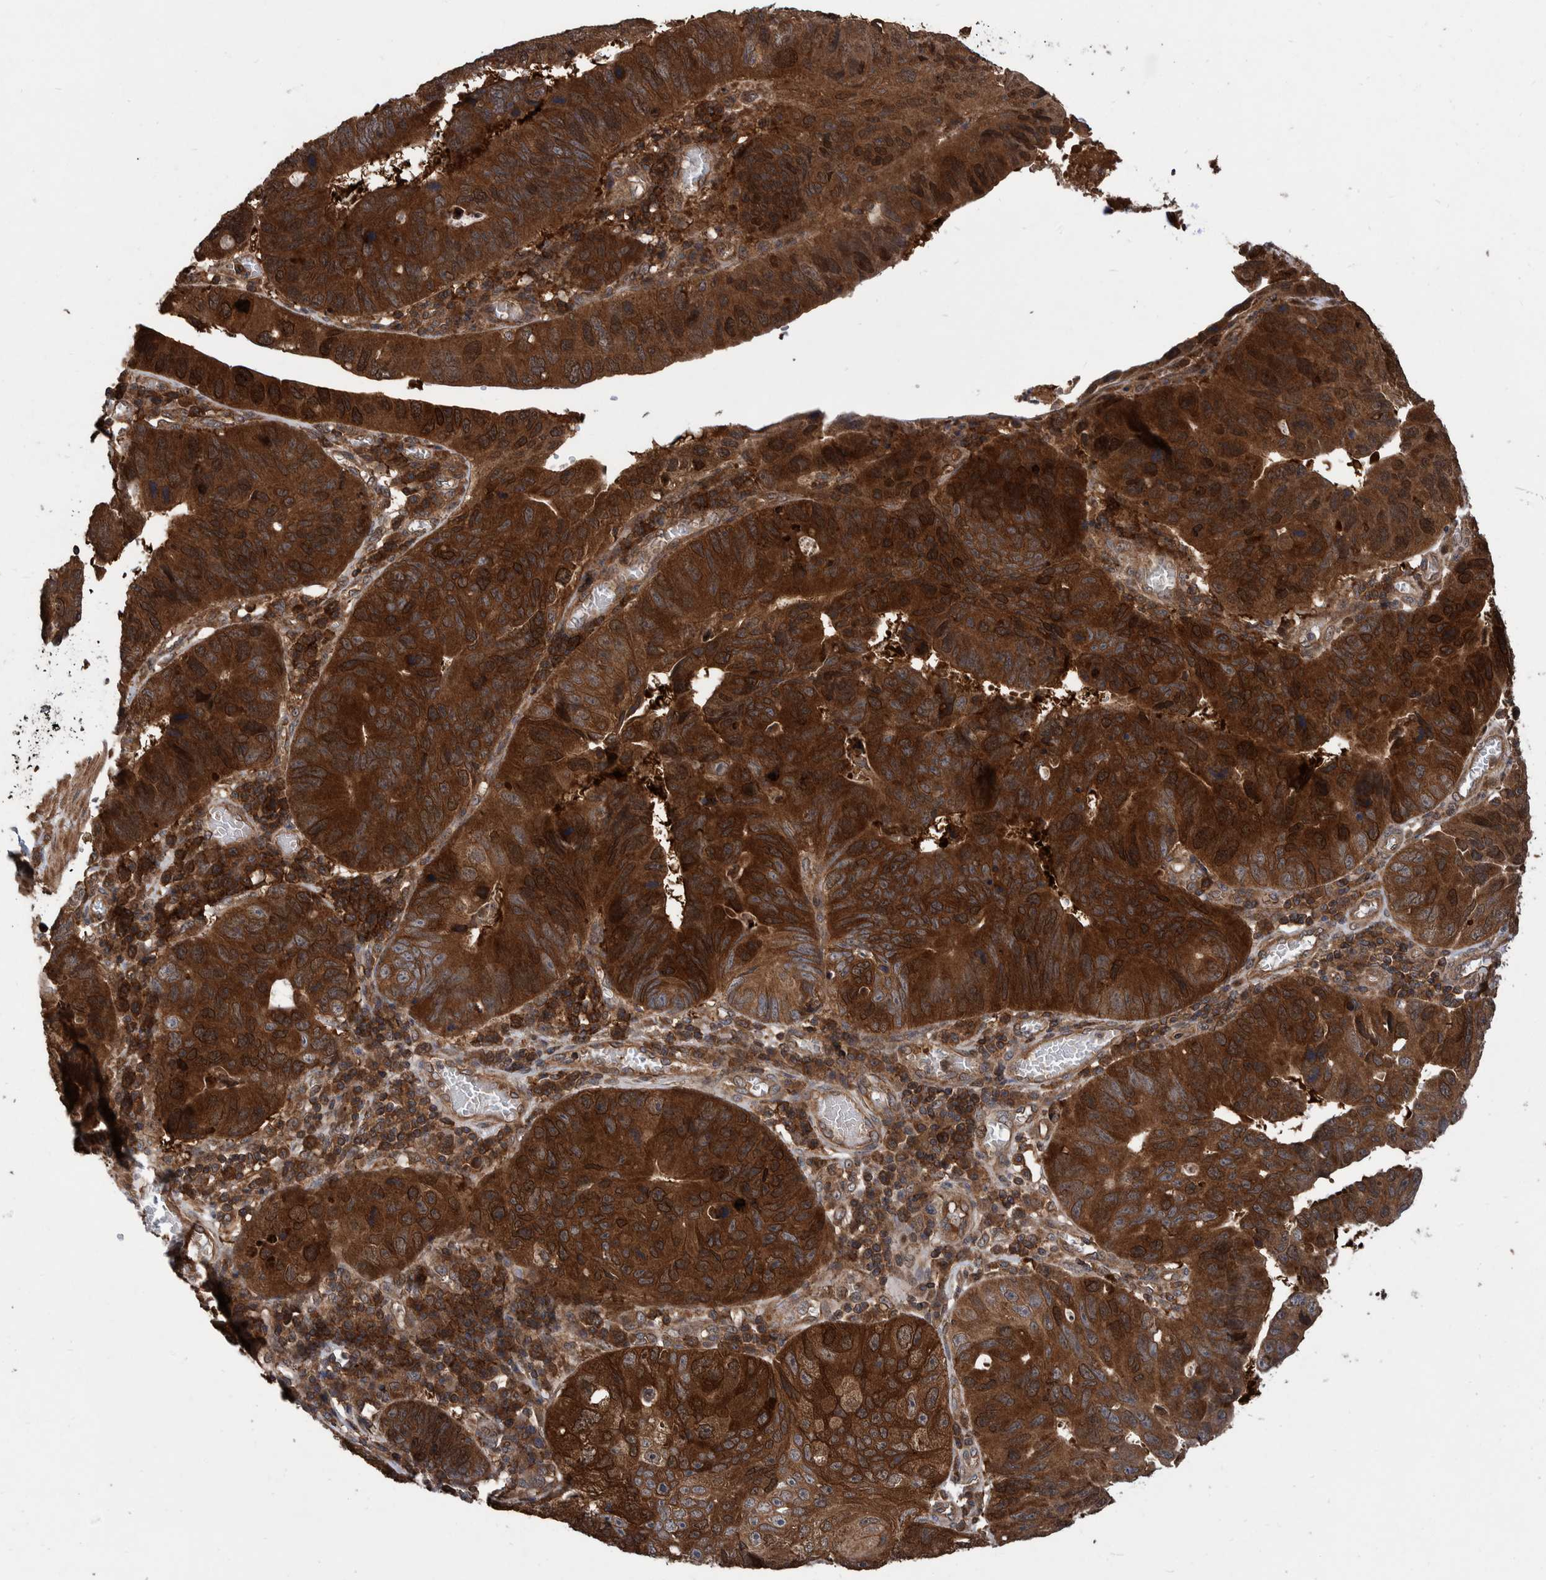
{"staining": {"intensity": "strong", "quantity": ">75%", "location": "cytoplasmic/membranous"}, "tissue": "stomach cancer", "cell_type": "Tumor cells", "image_type": "cancer", "snomed": [{"axis": "morphology", "description": "Adenocarcinoma, NOS"}, {"axis": "topography", "description": "Stomach"}], "caption": "A high amount of strong cytoplasmic/membranous staining is present in about >75% of tumor cells in stomach adenocarcinoma tissue.", "gene": "VBP1", "patient": {"sex": "male", "age": 59}}